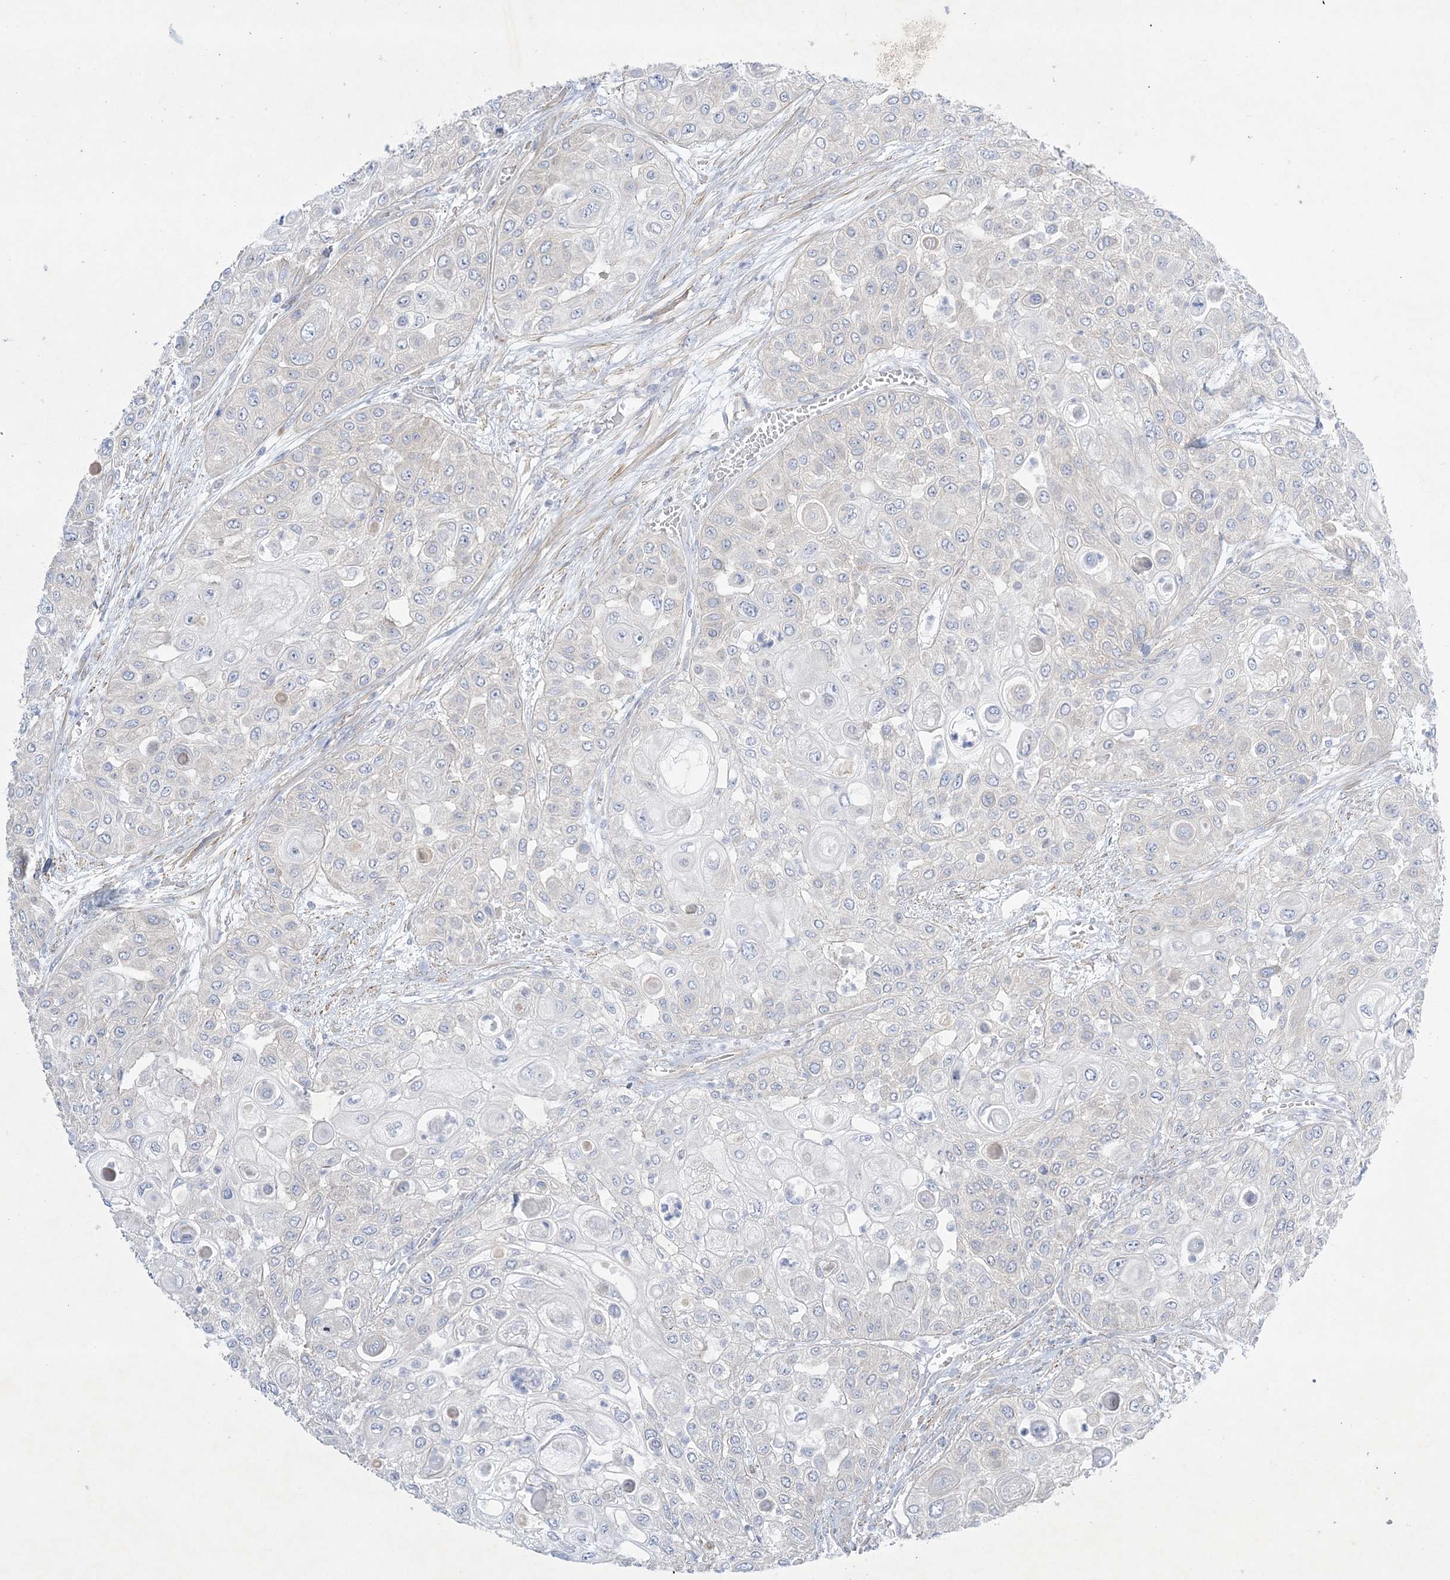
{"staining": {"intensity": "negative", "quantity": "none", "location": "none"}, "tissue": "urothelial cancer", "cell_type": "Tumor cells", "image_type": "cancer", "snomed": [{"axis": "morphology", "description": "Urothelial carcinoma, High grade"}, {"axis": "topography", "description": "Urinary bladder"}], "caption": "Tumor cells show no significant staining in urothelial cancer.", "gene": "FARSB", "patient": {"sex": "female", "age": 79}}